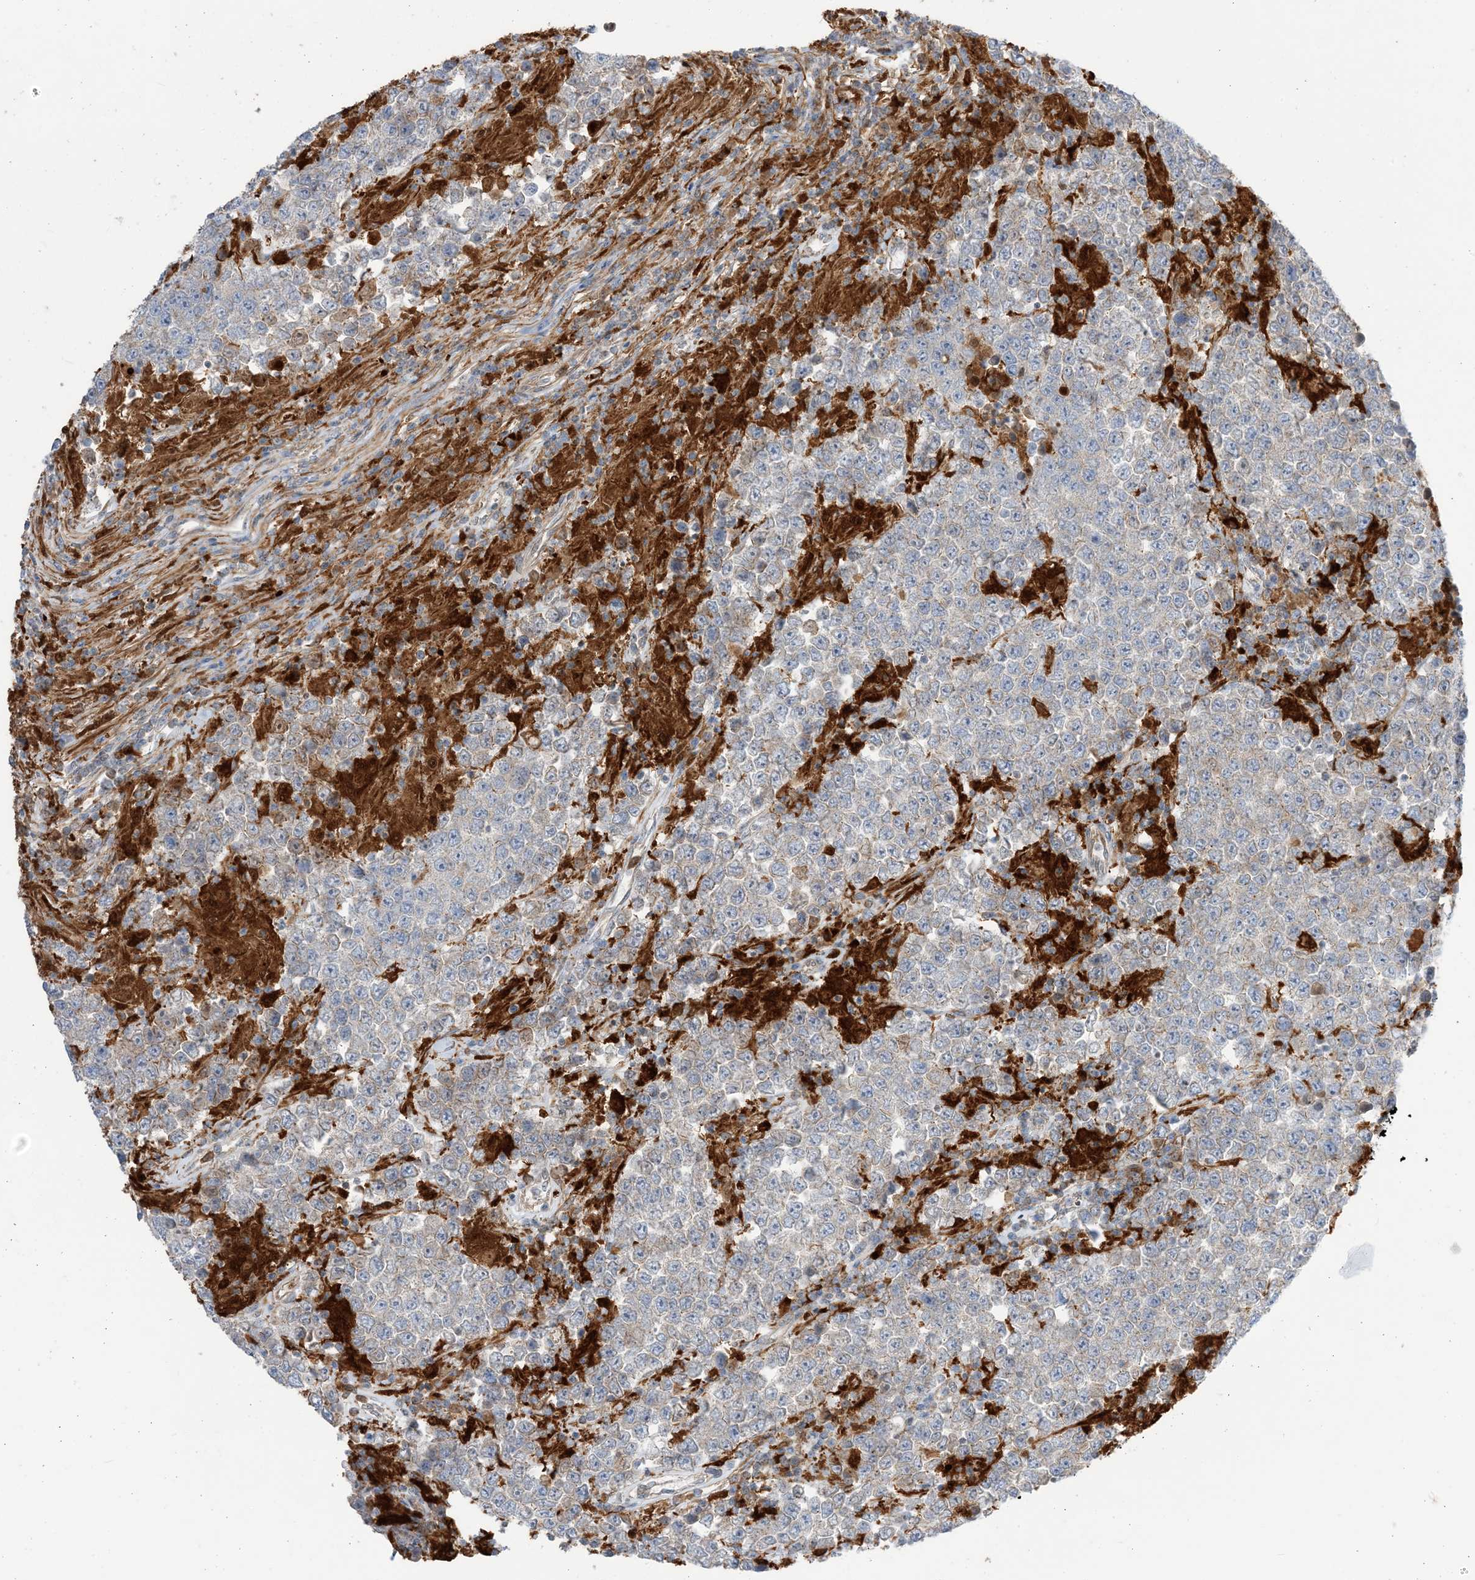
{"staining": {"intensity": "weak", "quantity": "<25%", "location": "cytoplasmic/membranous"}, "tissue": "testis cancer", "cell_type": "Tumor cells", "image_type": "cancer", "snomed": [{"axis": "morphology", "description": "Normal tissue, NOS"}, {"axis": "morphology", "description": "Urothelial carcinoma, High grade"}, {"axis": "morphology", "description": "Seminoma, NOS"}, {"axis": "morphology", "description": "Carcinoma, Embryonal, NOS"}, {"axis": "topography", "description": "Urinary bladder"}, {"axis": "topography", "description": "Testis"}], "caption": "A high-resolution image shows IHC staining of testis cancer (urothelial carcinoma (high-grade)), which demonstrates no significant positivity in tumor cells.", "gene": "NAGK", "patient": {"sex": "male", "age": 41}}